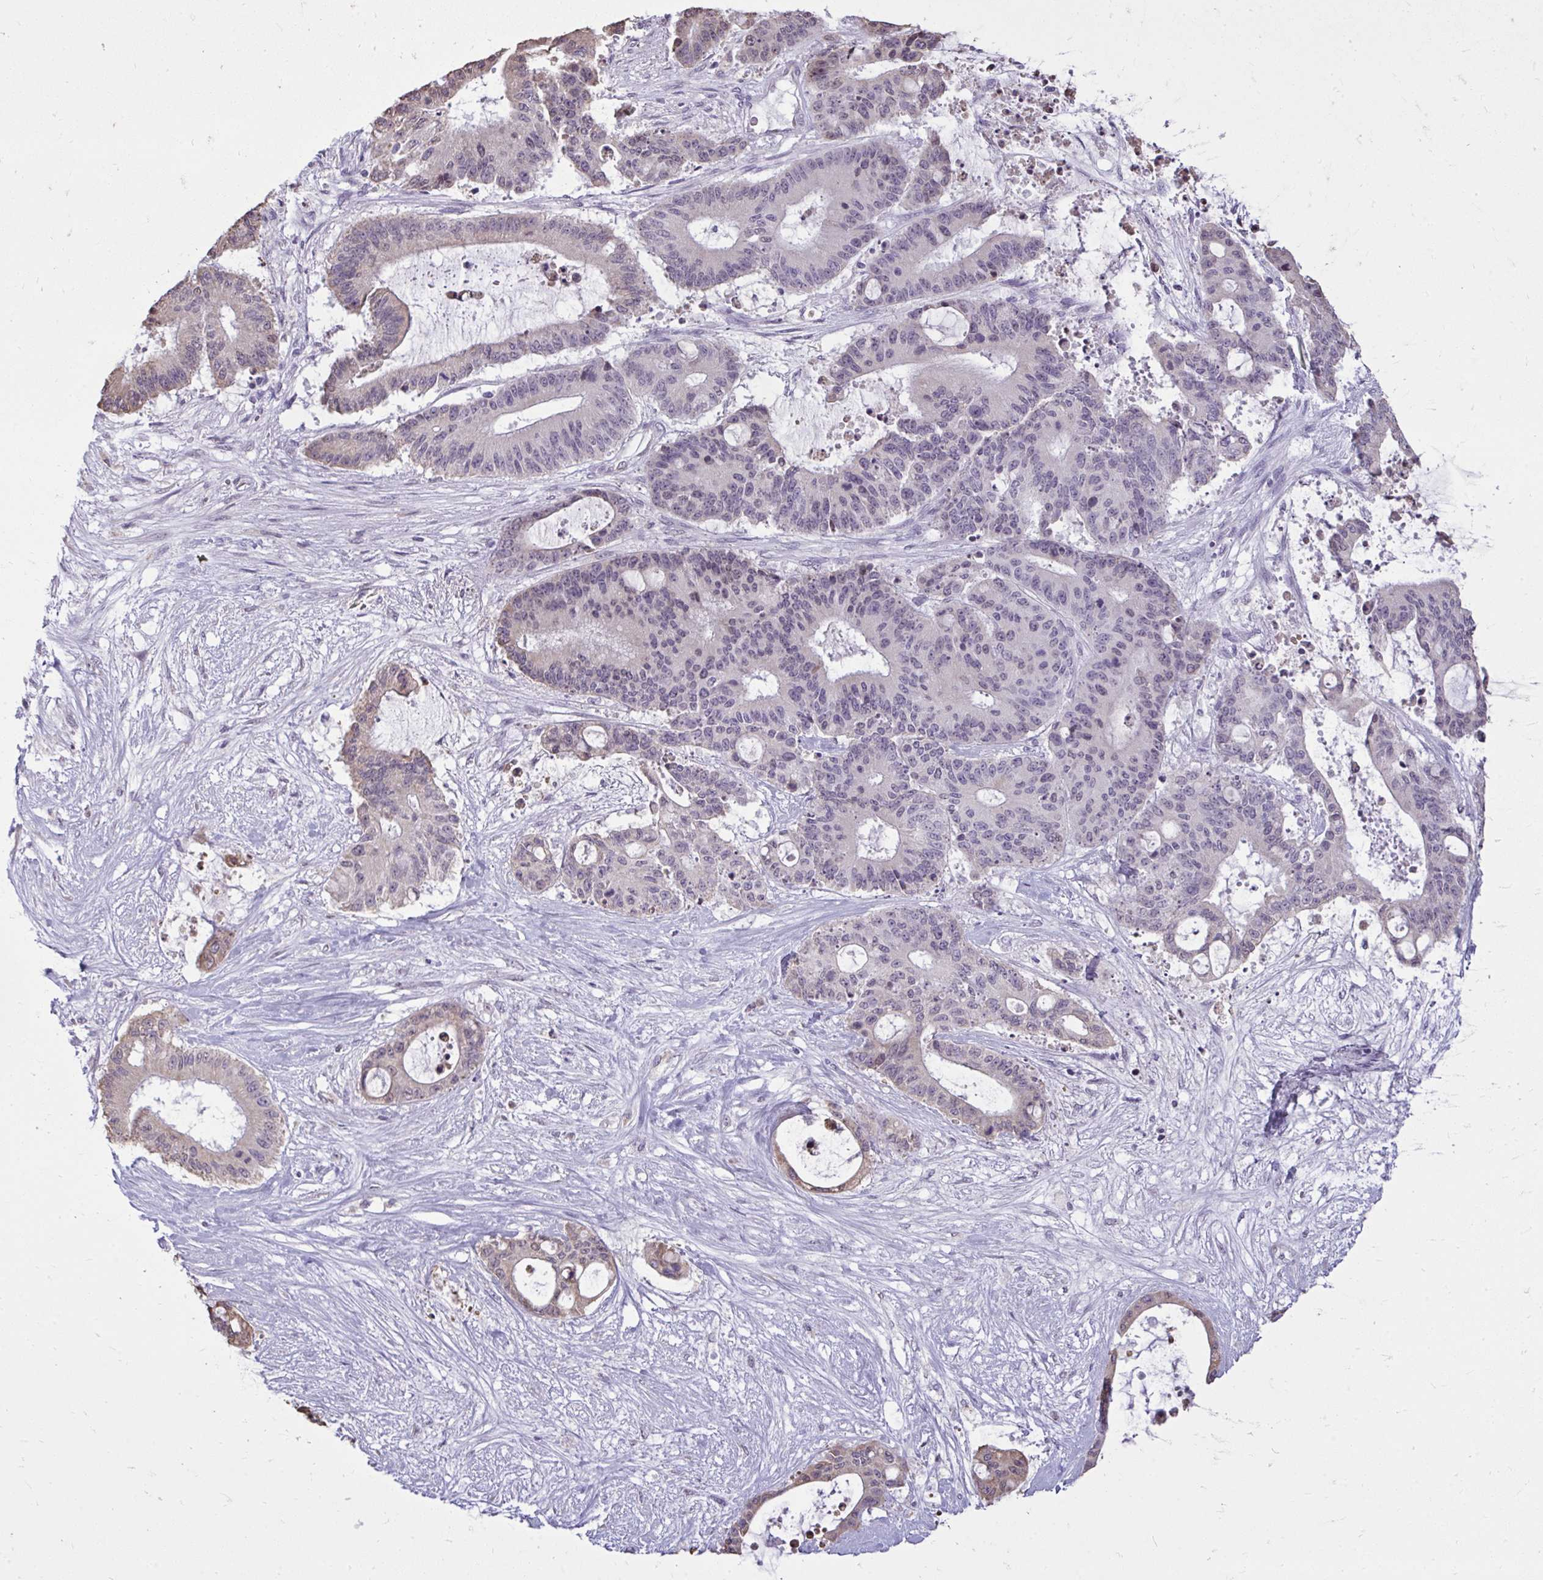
{"staining": {"intensity": "weak", "quantity": "<25%", "location": "cytoplasmic/membranous"}, "tissue": "liver cancer", "cell_type": "Tumor cells", "image_type": "cancer", "snomed": [{"axis": "morphology", "description": "Normal tissue, NOS"}, {"axis": "morphology", "description": "Cholangiocarcinoma"}, {"axis": "topography", "description": "Liver"}, {"axis": "topography", "description": "Peripheral nerve tissue"}], "caption": "DAB immunohistochemical staining of human liver cancer shows no significant positivity in tumor cells.", "gene": "NPPA", "patient": {"sex": "female", "age": 73}}